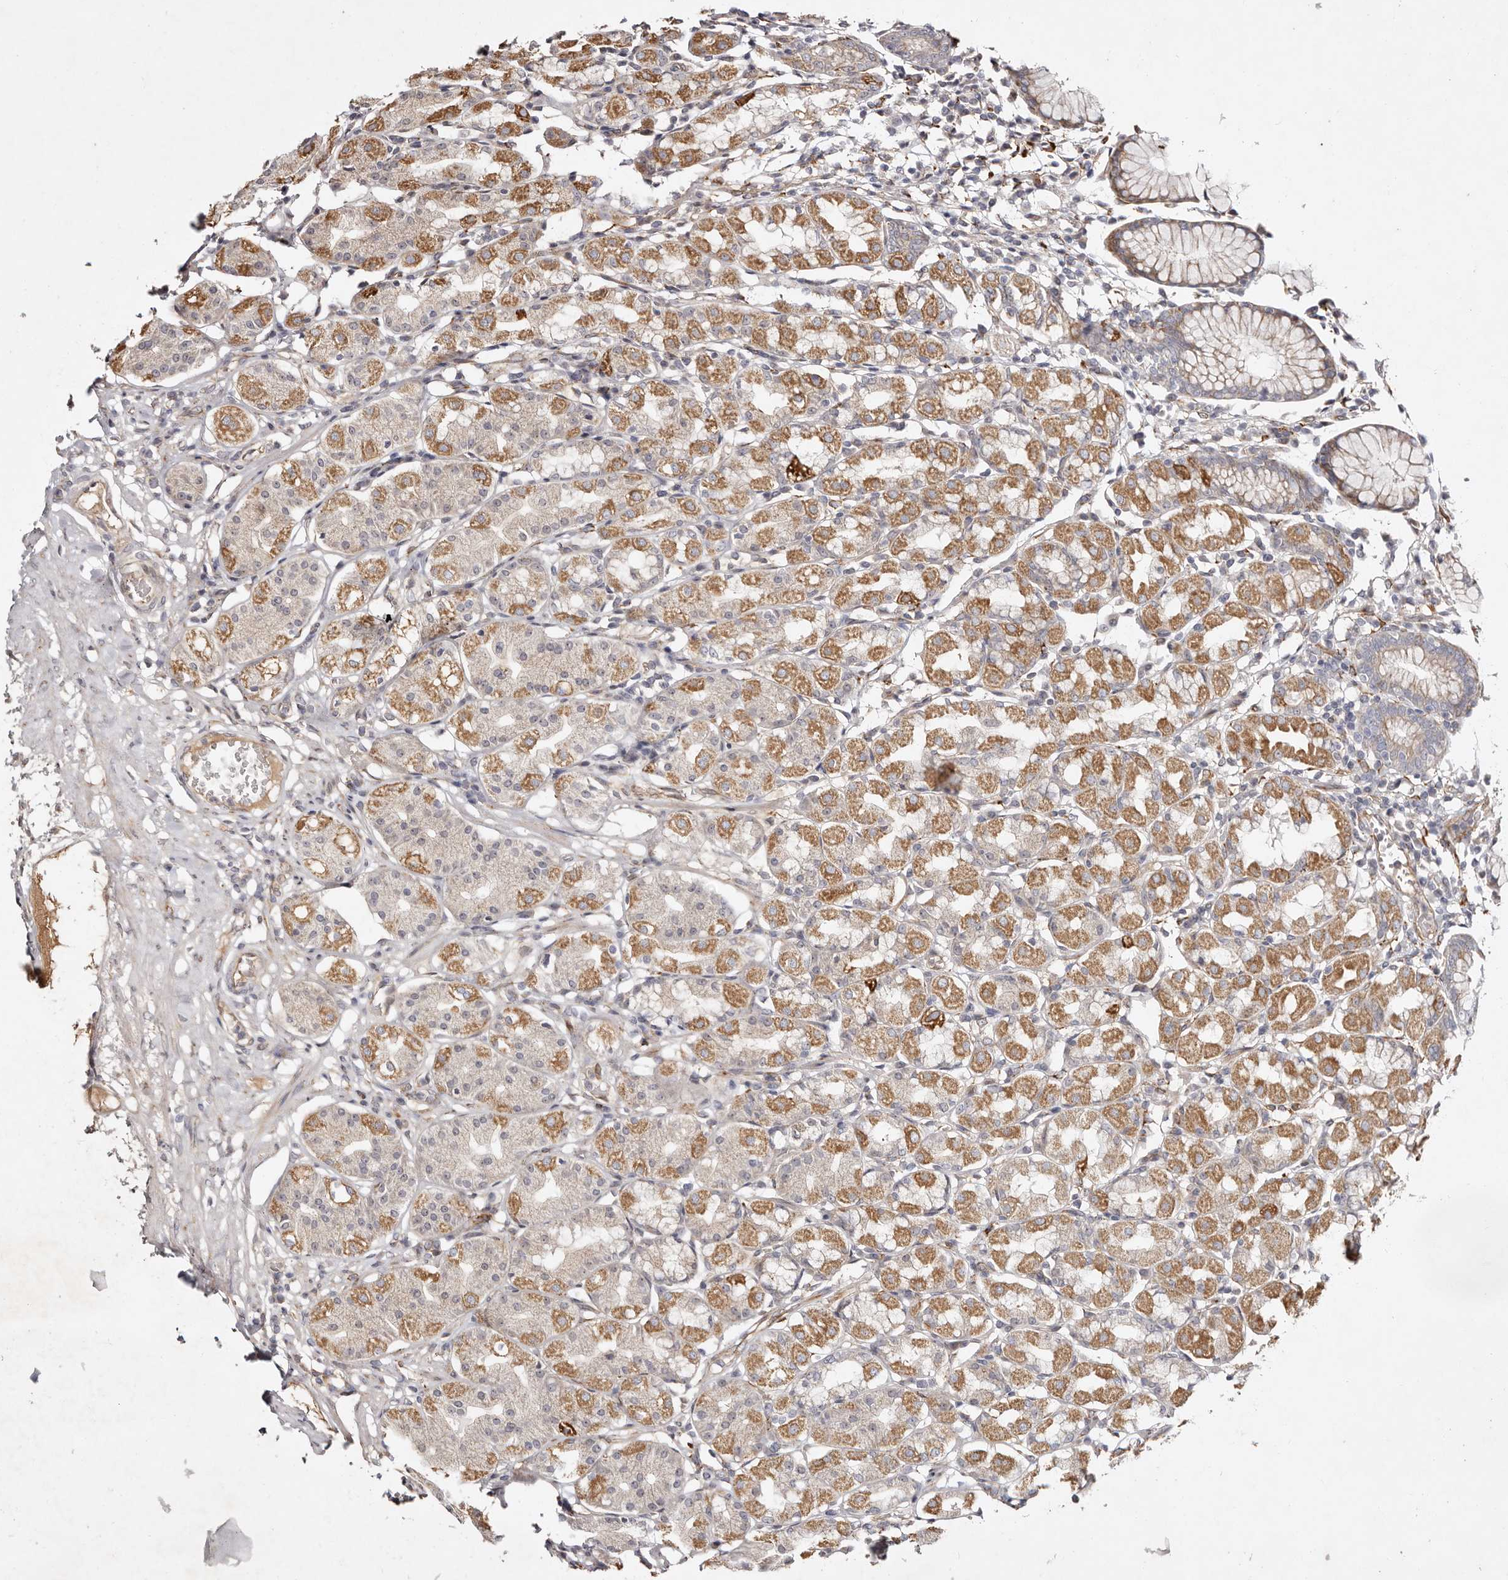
{"staining": {"intensity": "moderate", "quantity": "25%-75%", "location": "cytoplasmic/membranous"}, "tissue": "stomach", "cell_type": "Glandular cells", "image_type": "normal", "snomed": [{"axis": "morphology", "description": "Normal tissue, NOS"}, {"axis": "topography", "description": "Stomach, lower"}], "caption": "This is a histology image of immunohistochemistry staining of unremarkable stomach, which shows moderate staining in the cytoplasmic/membranous of glandular cells.", "gene": "SERPINH1", "patient": {"sex": "female", "age": 56}}